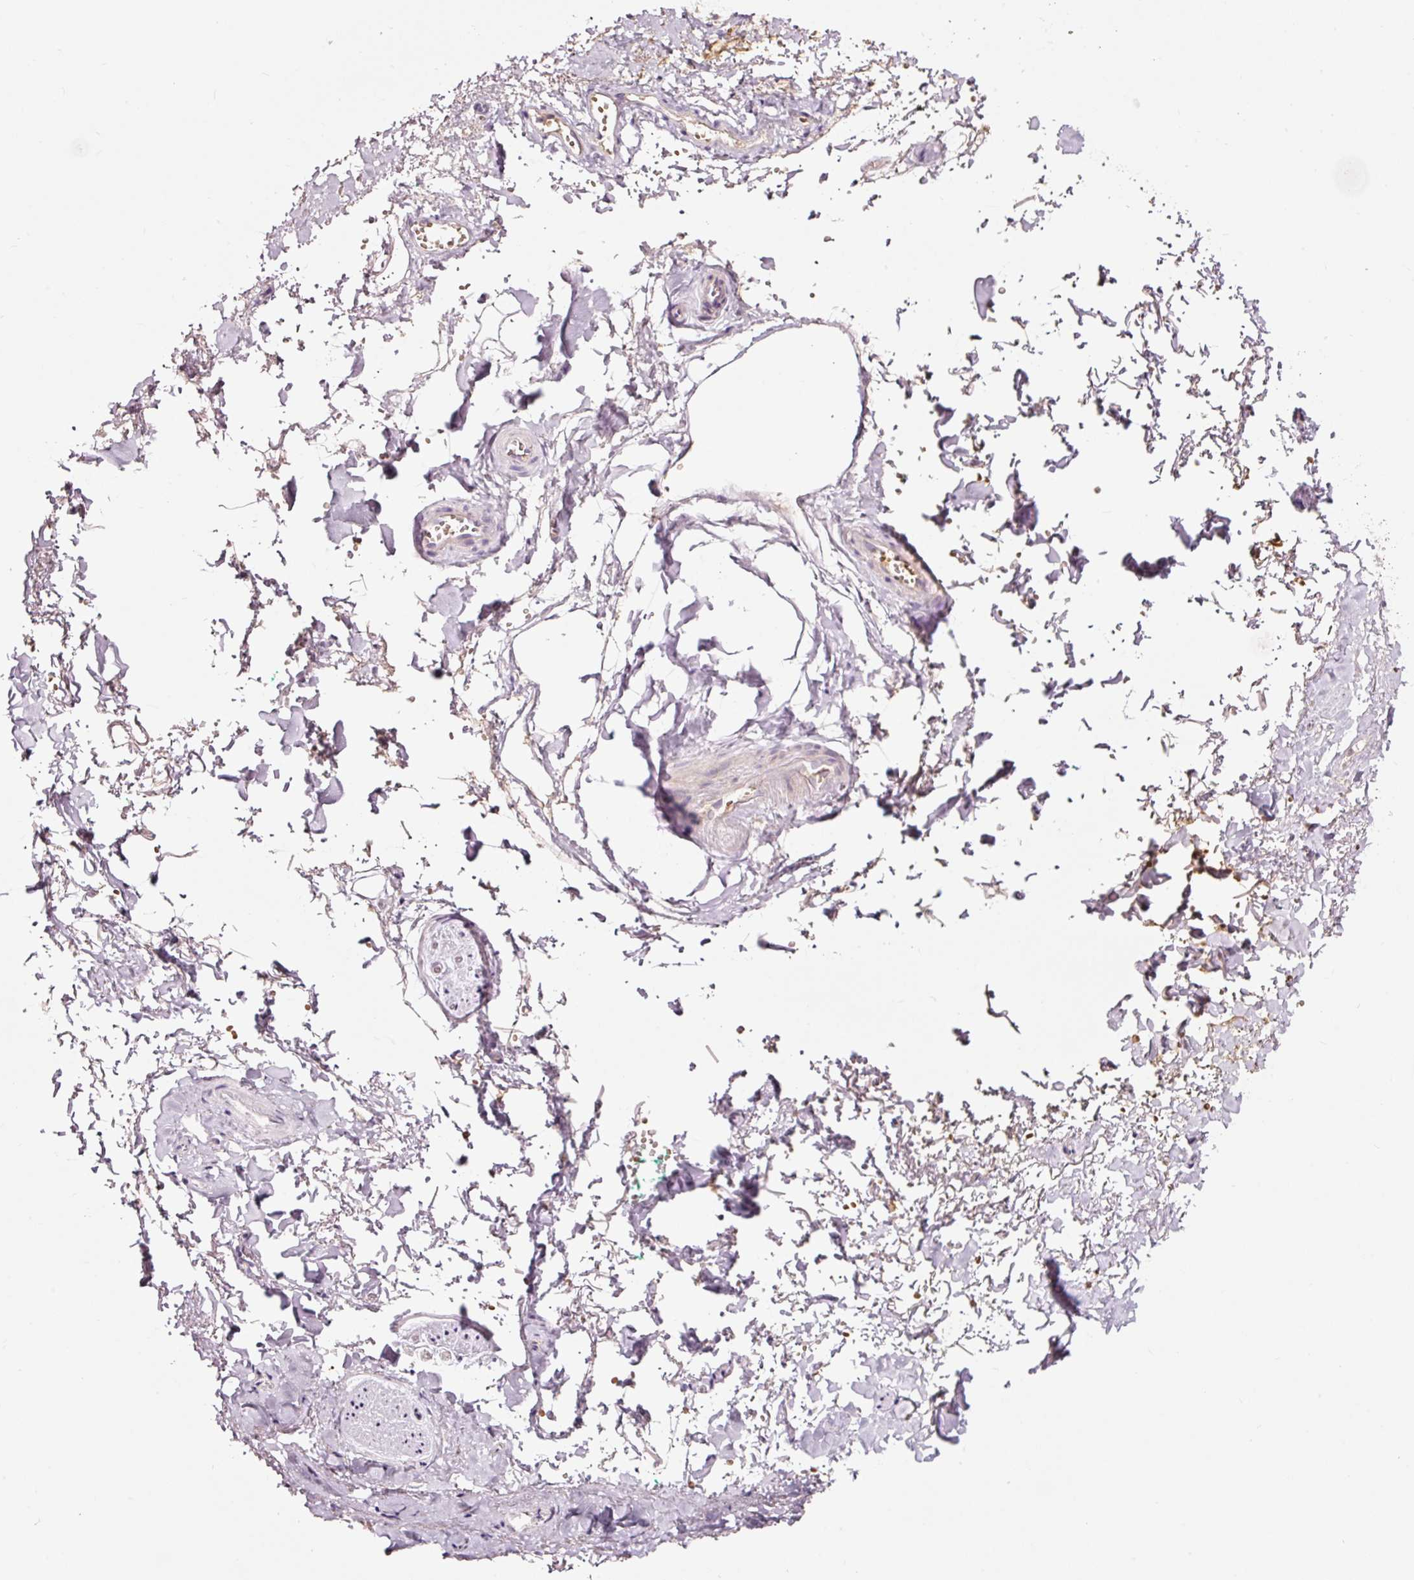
{"staining": {"intensity": "weak", "quantity": "25%-75%", "location": "cytoplasmic/membranous"}, "tissue": "adipose tissue", "cell_type": "Adipocytes", "image_type": "normal", "snomed": [{"axis": "morphology", "description": "Normal tissue, NOS"}, {"axis": "topography", "description": "Vulva"}, {"axis": "topography", "description": "Vagina"}, {"axis": "topography", "description": "Peripheral nerve tissue"}], "caption": "High-magnification brightfield microscopy of unremarkable adipose tissue stained with DAB (brown) and counterstained with hematoxylin (blue). adipocytes exhibit weak cytoplasmic/membranous staining is seen in approximately25%-75% of cells. (Stains: DAB in brown, nuclei in blue, Microscopy: brightfield microscopy at high magnification).", "gene": "LDHAL6B", "patient": {"sex": "female", "age": 66}}